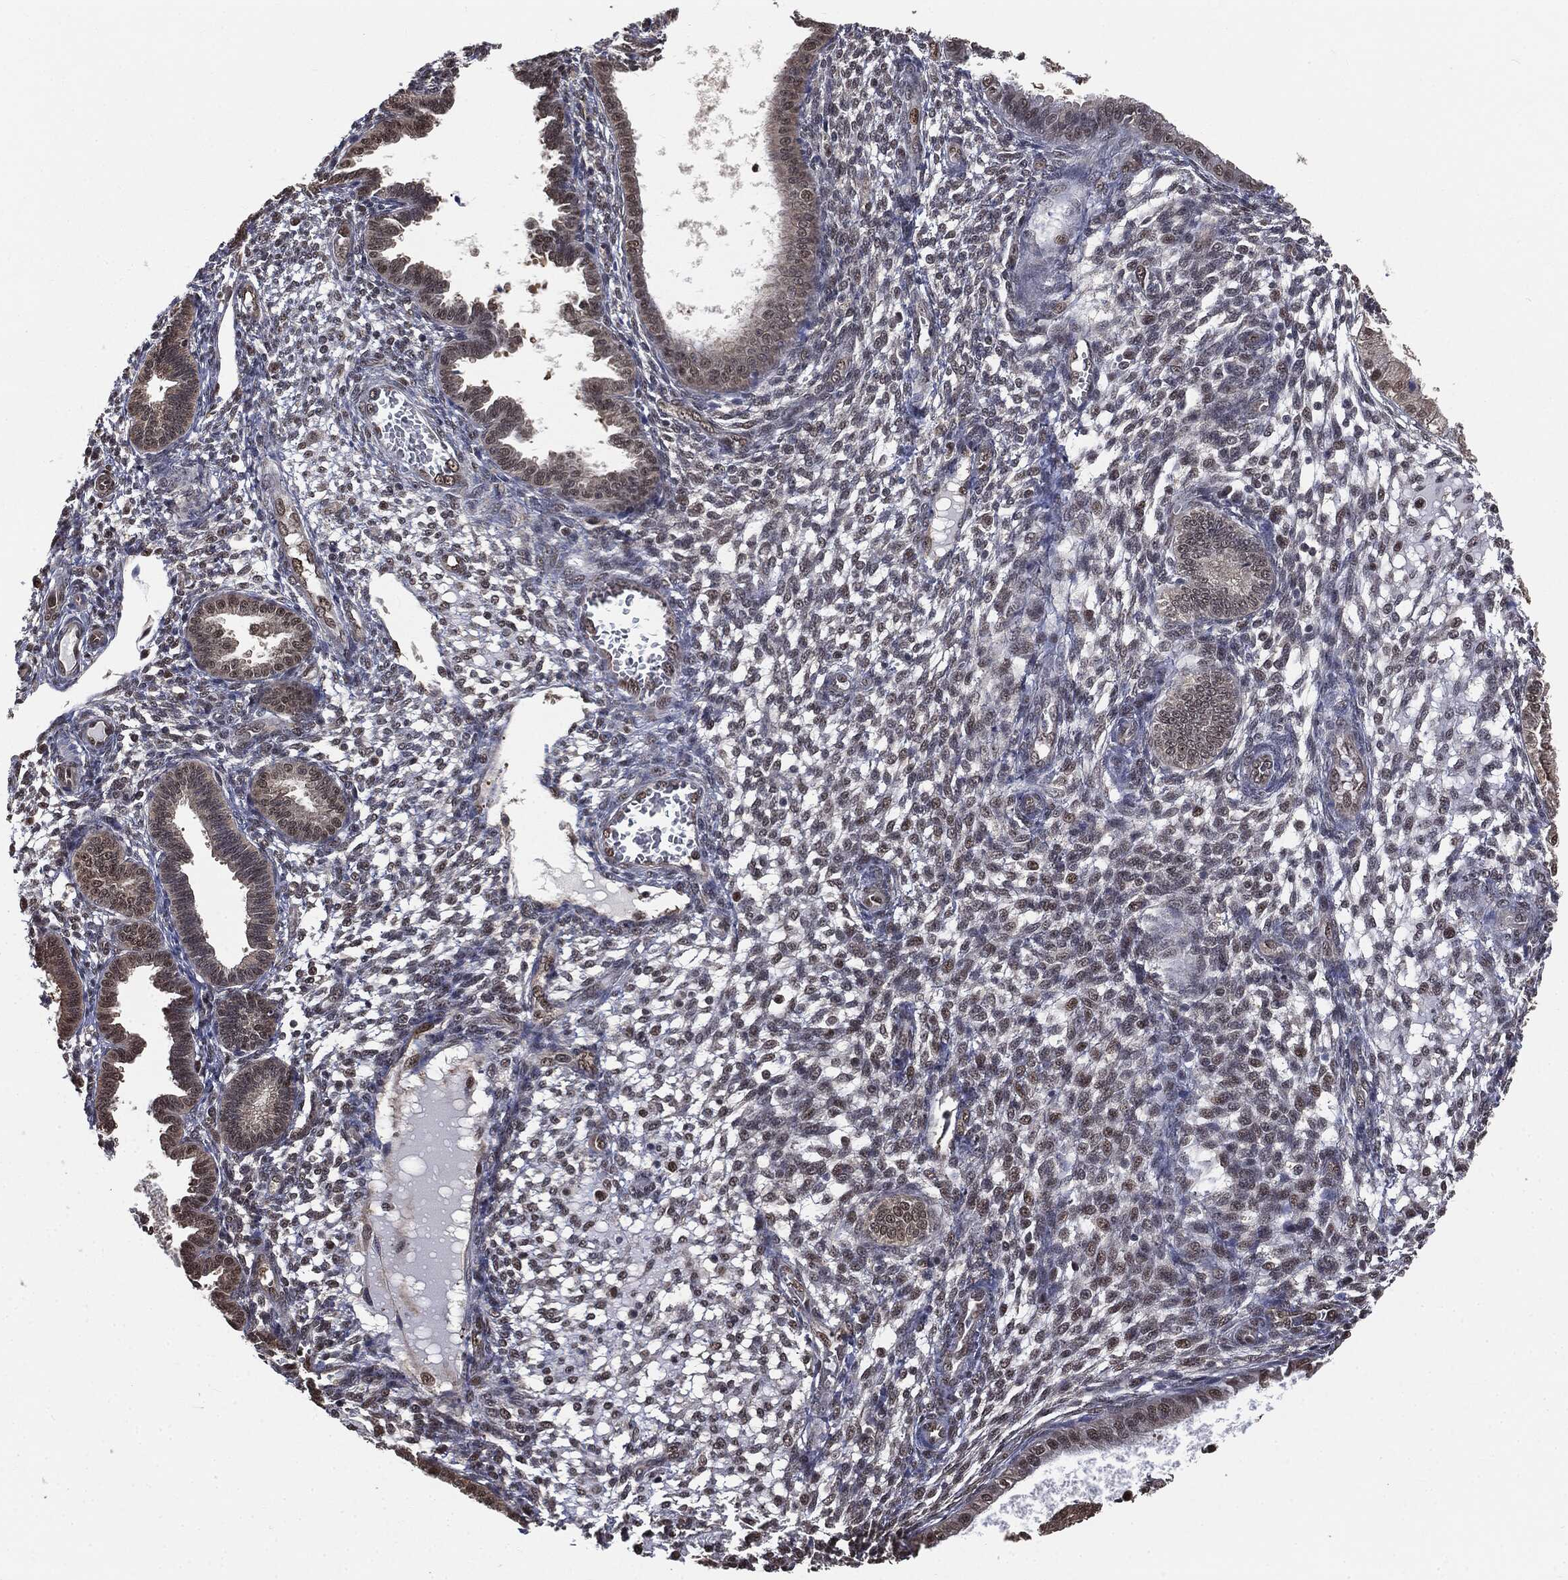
{"staining": {"intensity": "moderate", "quantity": "25%-75%", "location": "nuclear"}, "tissue": "endometrium", "cell_type": "Cells in endometrial stroma", "image_type": "normal", "snomed": [{"axis": "morphology", "description": "Normal tissue, NOS"}, {"axis": "topography", "description": "Endometrium"}], "caption": "Immunohistochemistry (IHC) of benign endometrium demonstrates medium levels of moderate nuclear staining in approximately 25%-75% of cells in endometrial stroma. The protein of interest is shown in brown color, while the nuclei are stained blue.", "gene": "SHLD2", "patient": {"sex": "female", "age": 43}}